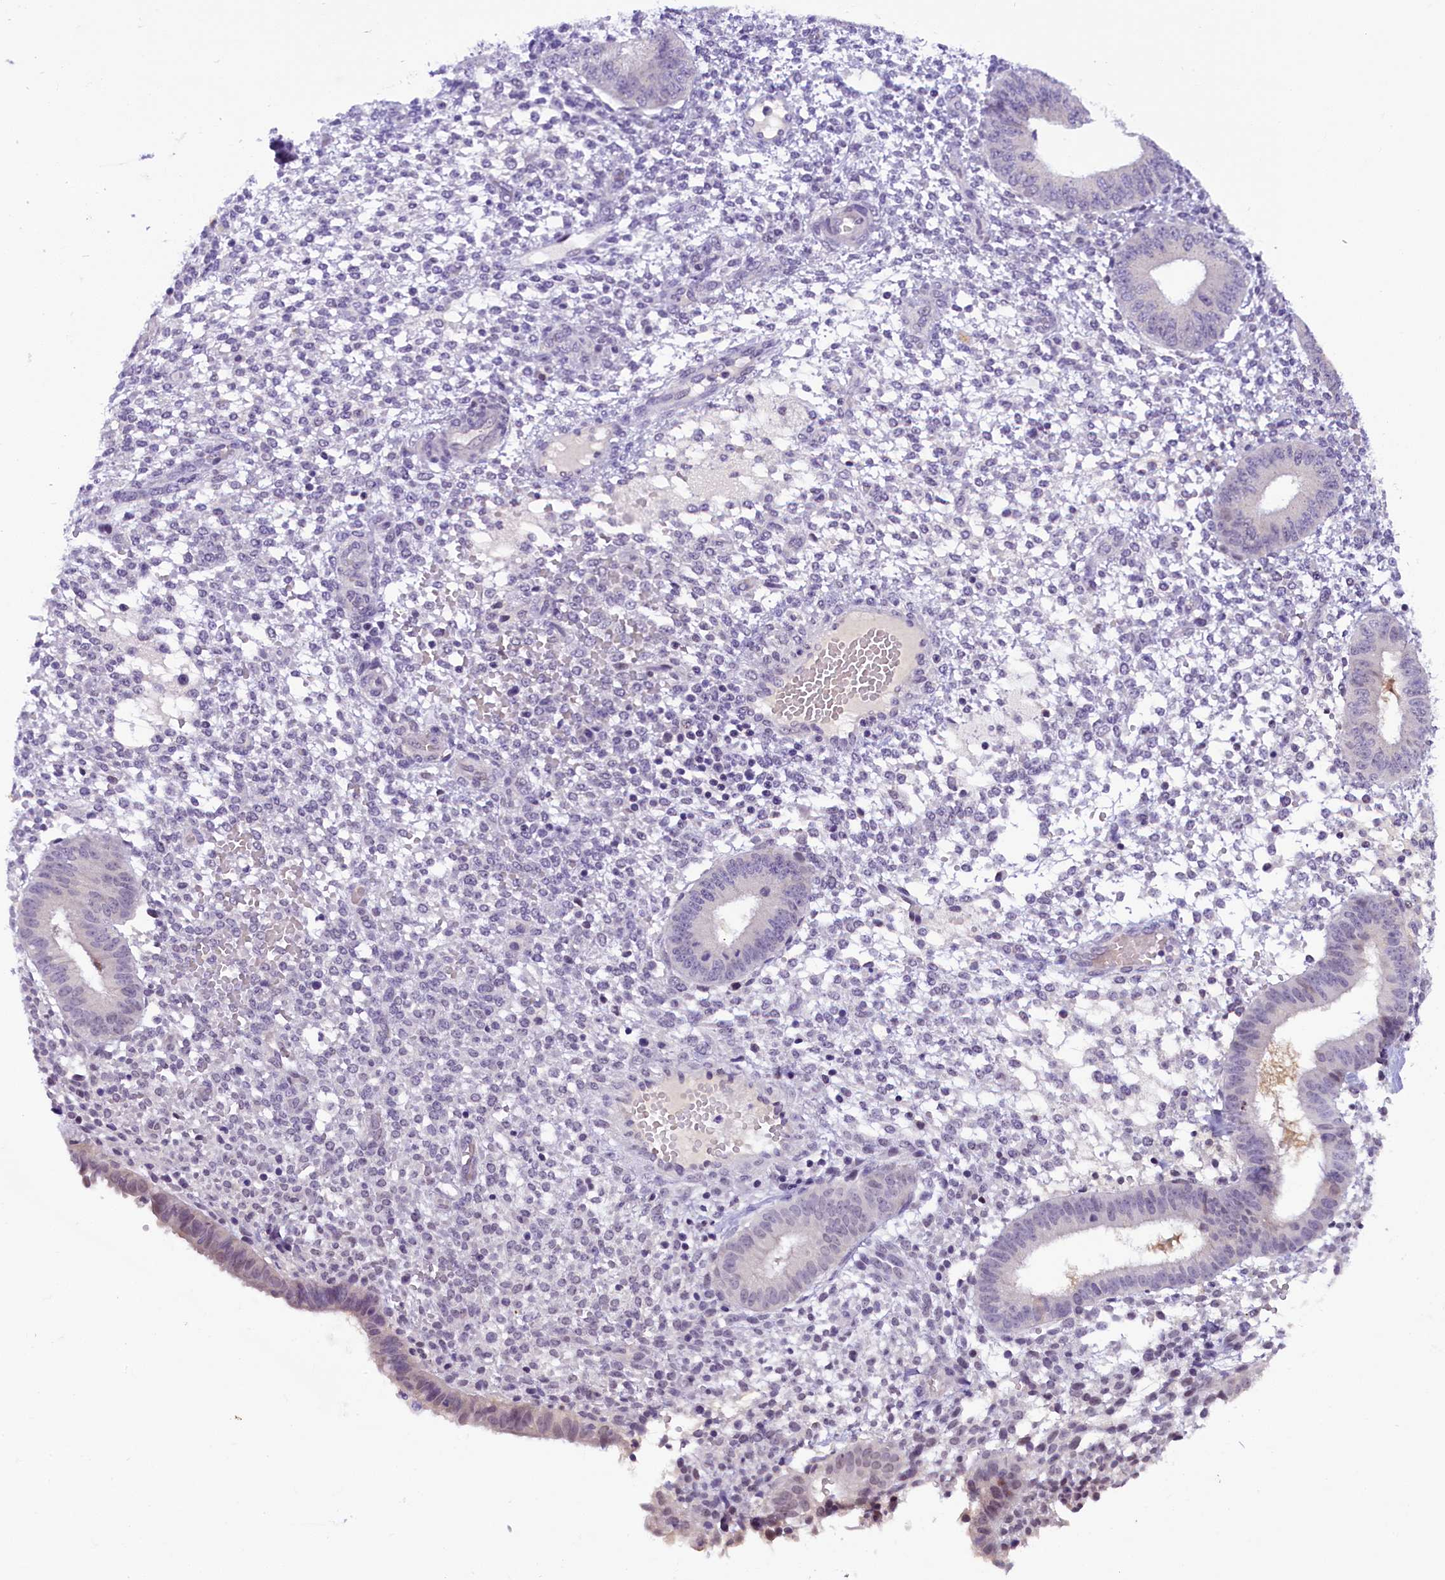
{"staining": {"intensity": "negative", "quantity": "none", "location": "none"}, "tissue": "endometrium", "cell_type": "Cells in endometrial stroma", "image_type": "normal", "snomed": [{"axis": "morphology", "description": "Normal tissue, NOS"}, {"axis": "topography", "description": "Endometrium"}], "caption": "An immunohistochemistry image of unremarkable endometrium is shown. There is no staining in cells in endometrial stroma of endometrium.", "gene": "IQCN", "patient": {"sex": "female", "age": 49}}